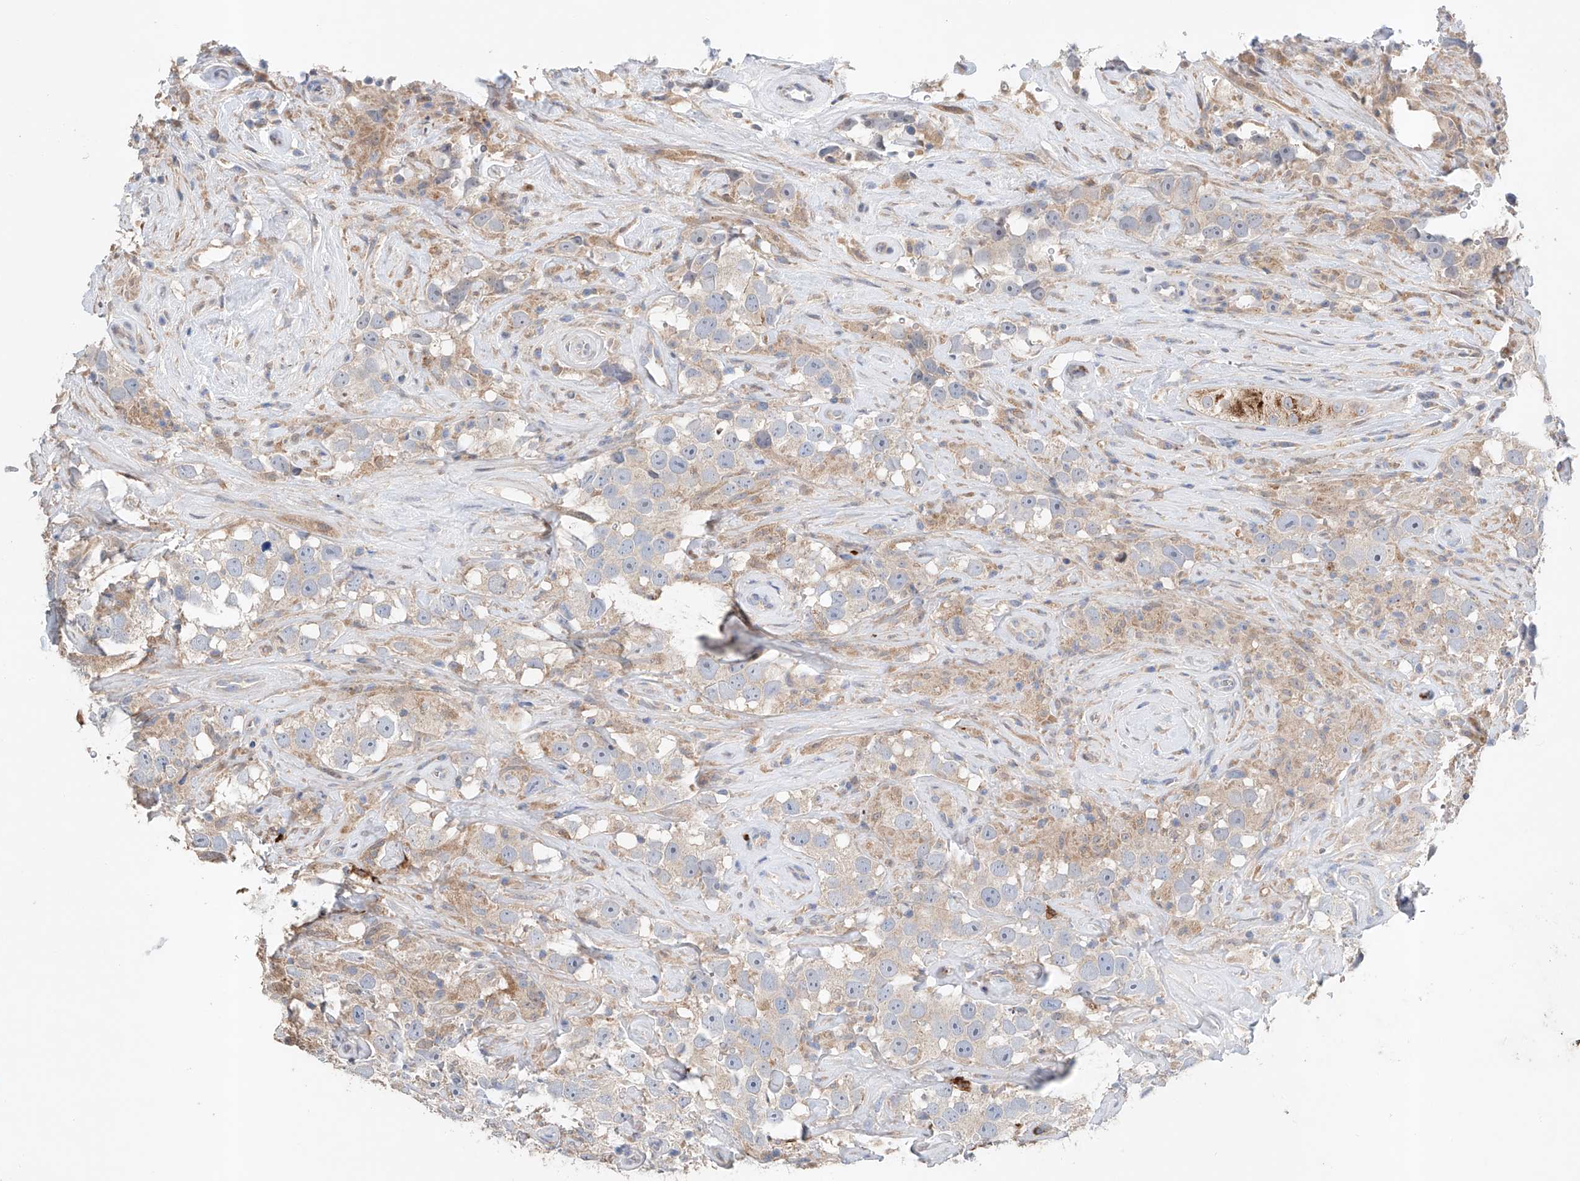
{"staining": {"intensity": "weak", "quantity": "25%-75%", "location": "cytoplasmic/membranous"}, "tissue": "testis cancer", "cell_type": "Tumor cells", "image_type": "cancer", "snomed": [{"axis": "morphology", "description": "Seminoma, NOS"}, {"axis": "topography", "description": "Testis"}], "caption": "Brown immunohistochemical staining in seminoma (testis) exhibits weak cytoplasmic/membranous positivity in about 25%-75% of tumor cells. The staining was performed using DAB (3,3'-diaminobenzidine), with brown indicating positive protein expression. Nuclei are stained blue with hematoxylin.", "gene": "GPC4", "patient": {"sex": "male", "age": 49}}